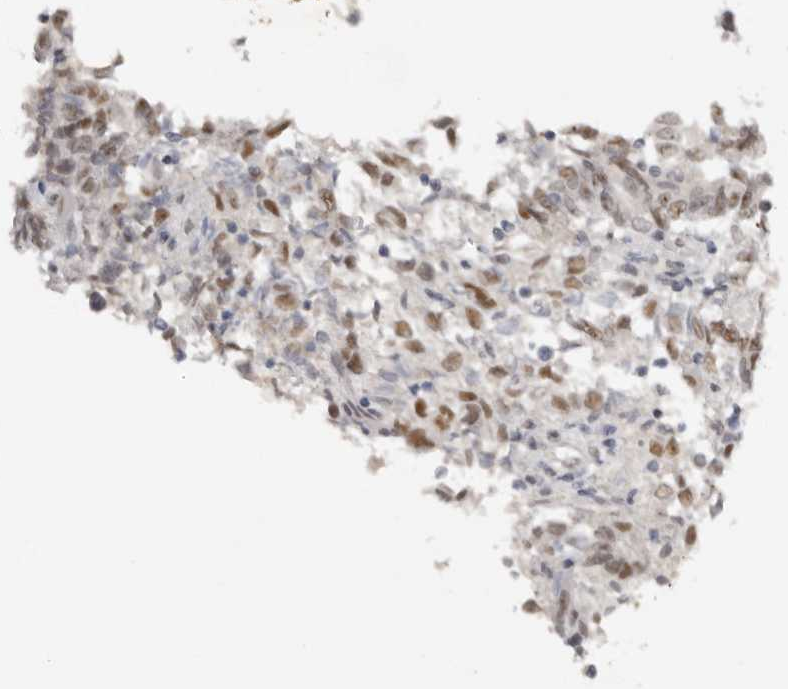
{"staining": {"intensity": "moderate", "quantity": ">75%", "location": "nuclear"}, "tissue": "endometrial cancer", "cell_type": "Tumor cells", "image_type": "cancer", "snomed": [{"axis": "morphology", "description": "Adenocarcinoma, NOS"}, {"axis": "topography", "description": "Endometrium"}], "caption": "DAB immunohistochemical staining of human endometrial cancer reveals moderate nuclear protein staining in about >75% of tumor cells. (Brightfield microscopy of DAB IHC at high magnification).", "gene": "LARP7", "patient": {"sex": "female", "age": 80}}